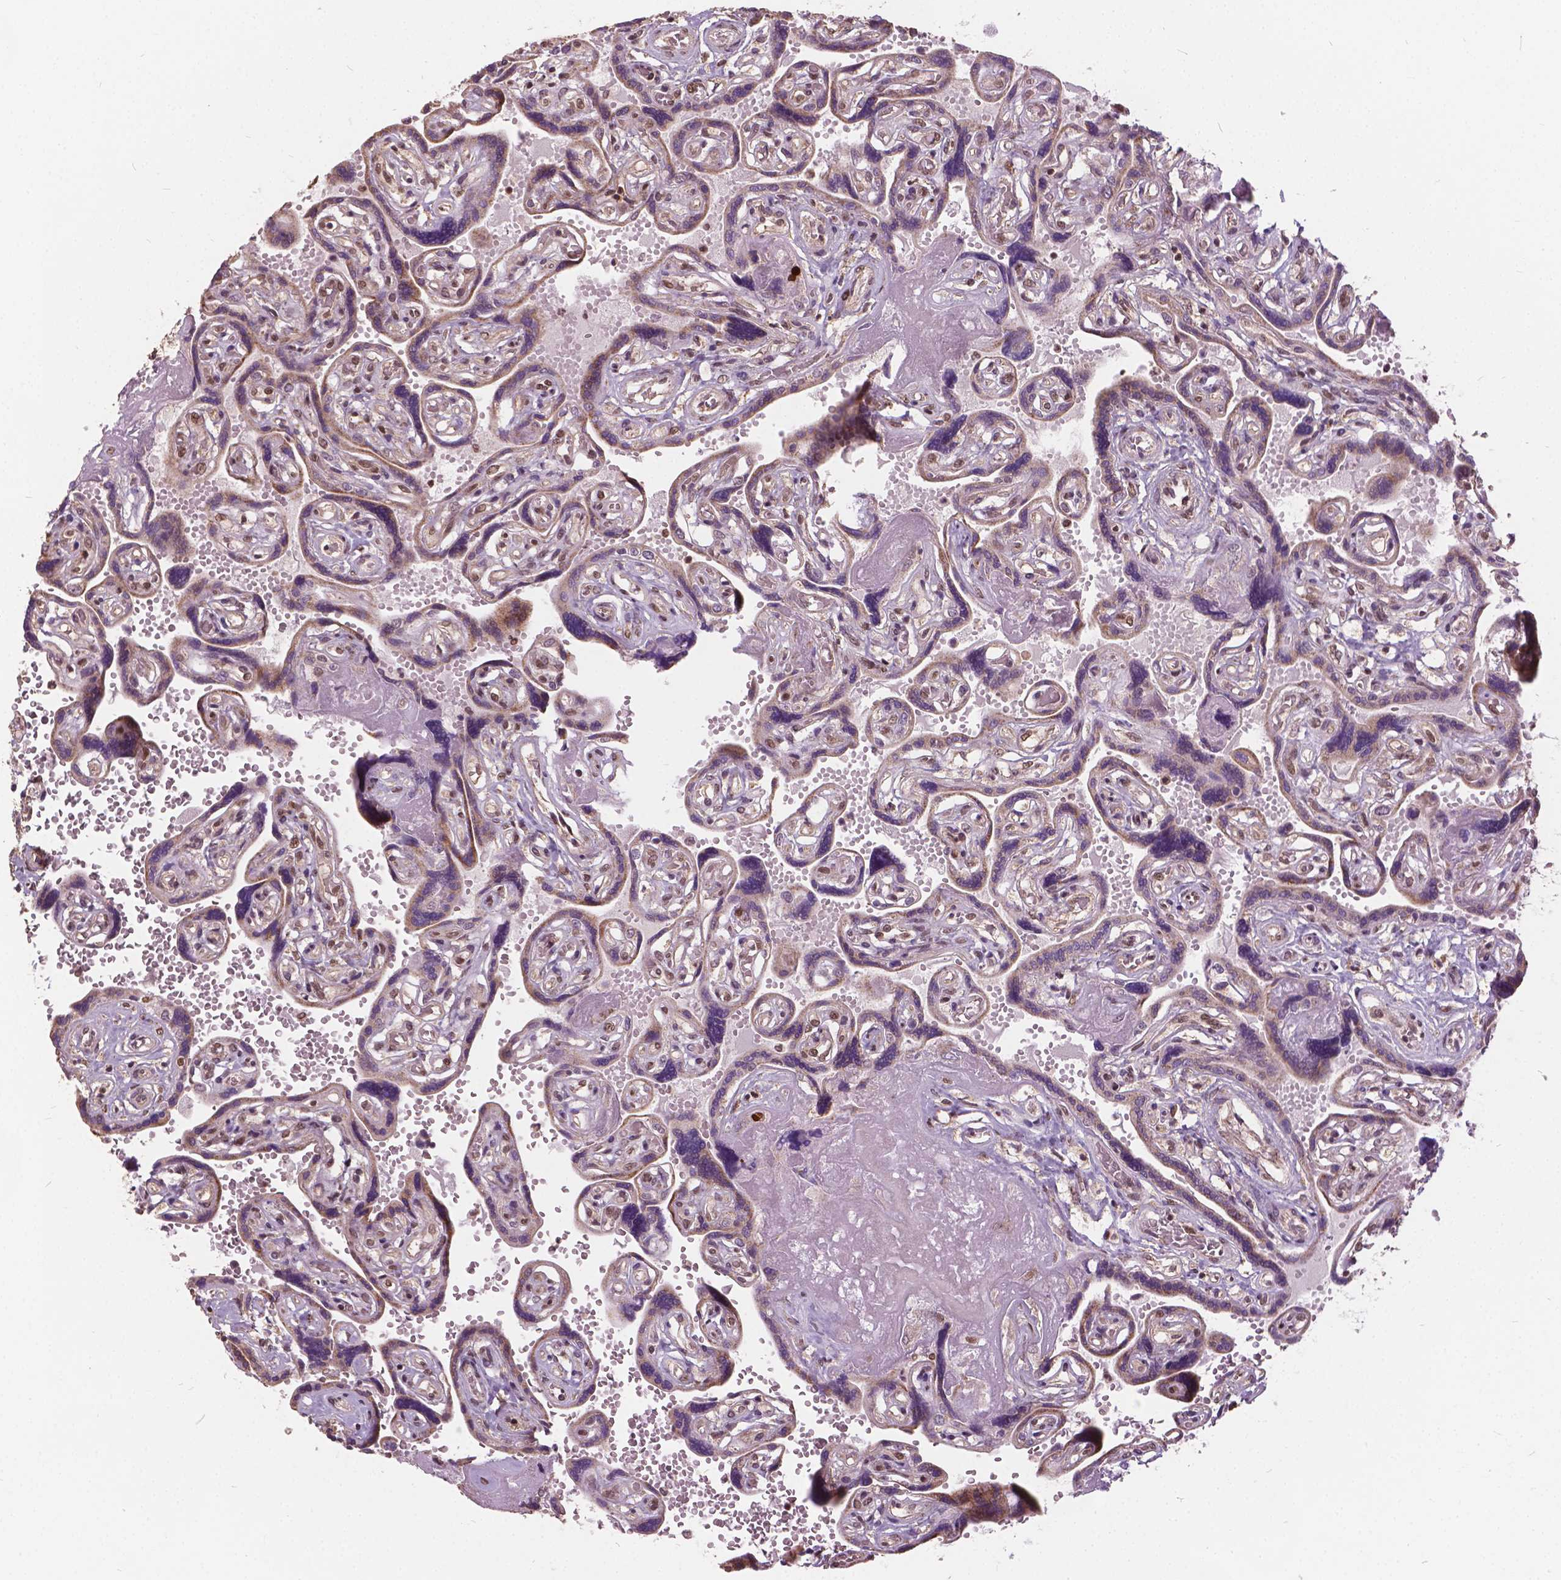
{"staining": {"intensity": "moderate", "quantity": ">75%", "location": "nuclear"}, "tissue": "placenta", "cell_type": "Decidual cells", "image_type": "normal", "snomed": [{"axis": "morphology", "description": "Normal tissue, NOS"}, {"axis": "topography", "description": "Placenta"}], "caption": "Moderate nuclear staining for a protein is present in approximately >75% of decidual cells of benign placenta using IHC.", "gene": "GPS2", "patient": {"sex": "female", "age": 32}}